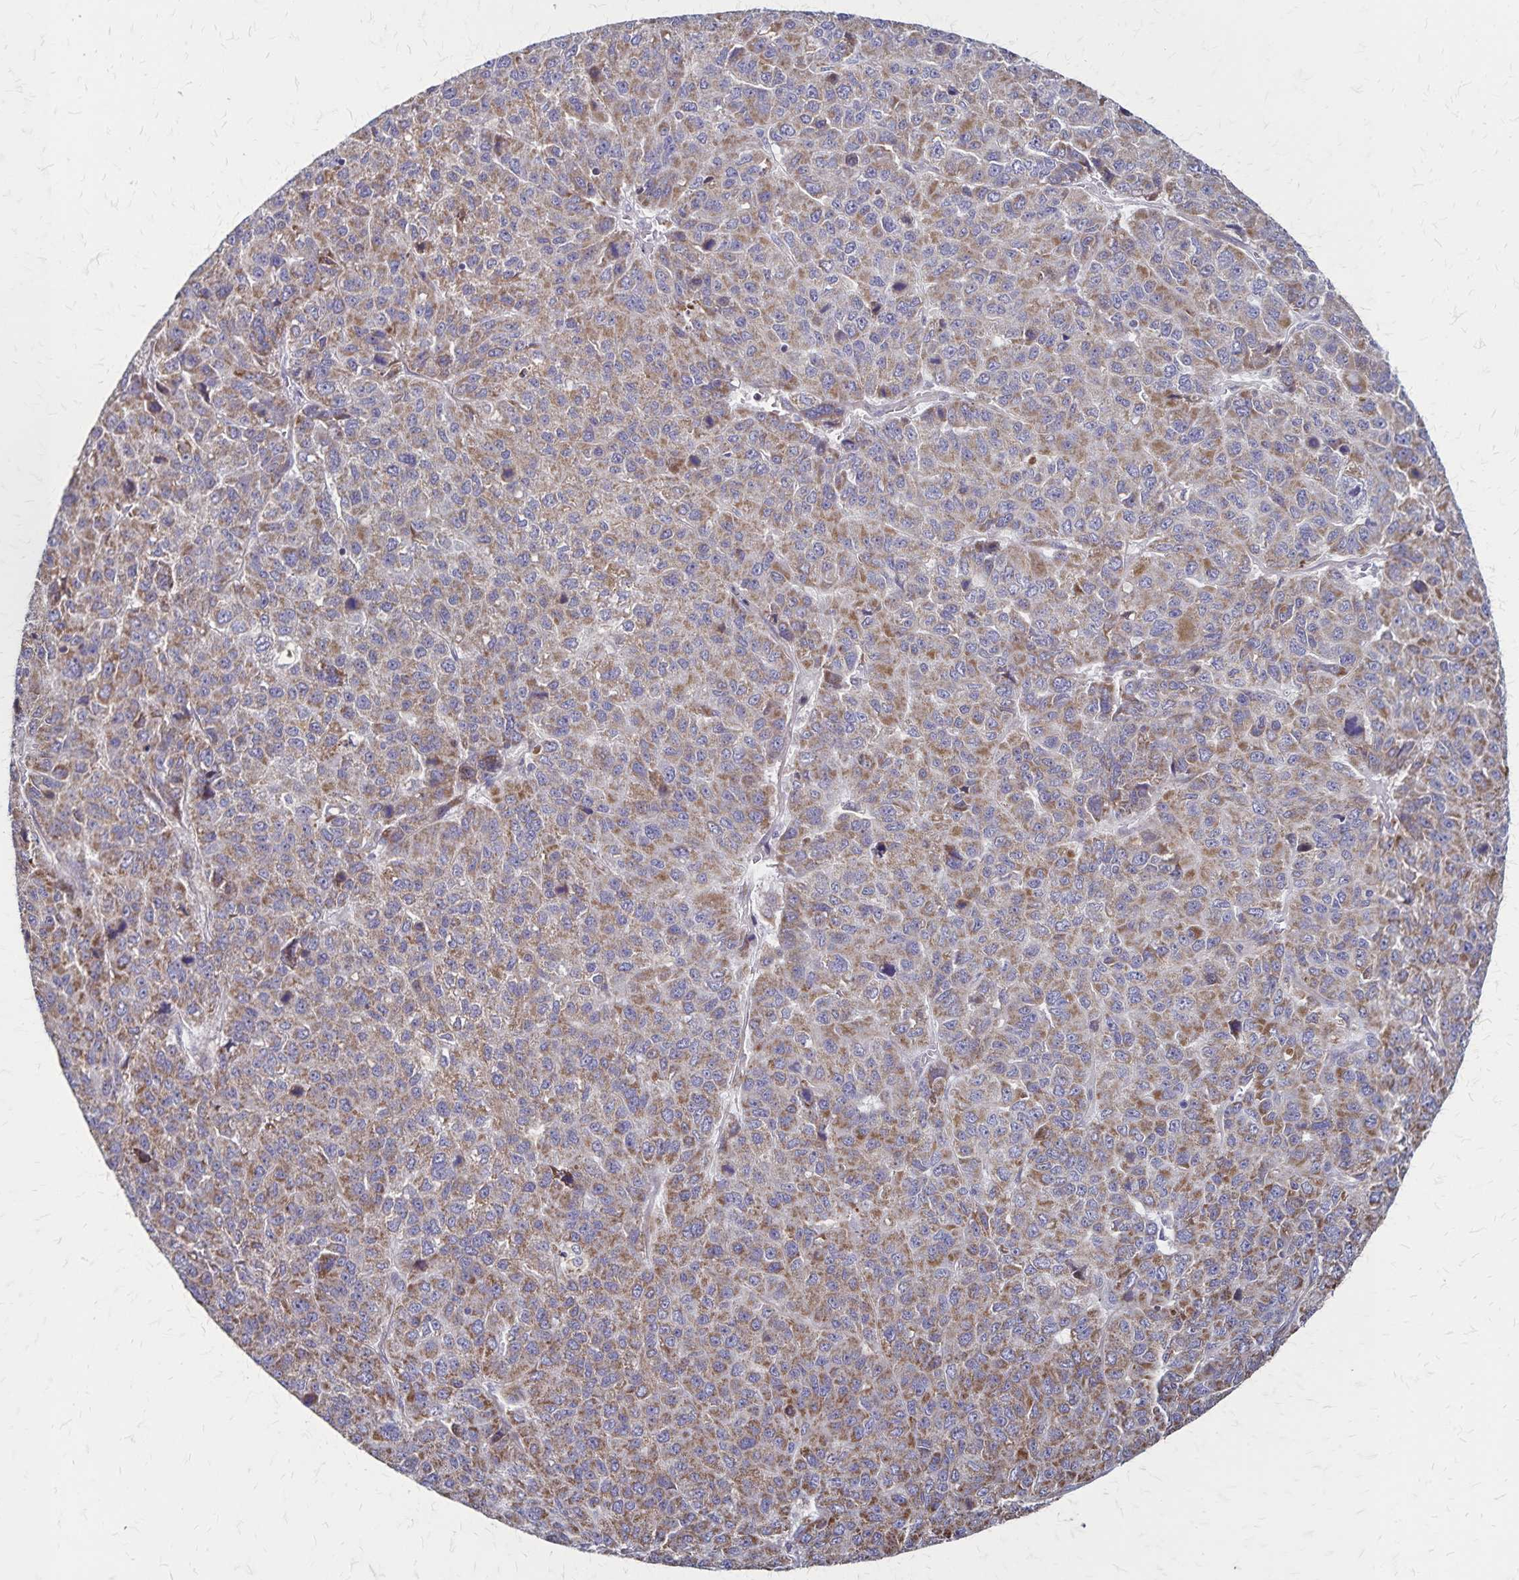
{"staining": {"intensity": "moderate", "quantity": ">75%", "location": "cytoplasmic/membranous"}, "tissue": "liver cancer", "cell_type": "Tumor cells", "image_type": "cancer", "snomed": [{"axis": "morphology", "description": "Carcinoma, Hepatocellular, NOS"}, {"axis": "topography", "description": "Liver"}], "caption": "Liver cancer (hepatocellular carcinoma) stained with DAB (3,3'-diaminobenzidine) immunohistochemistry reveals medium levels of moderate cytoplasmic/membranous positivity in approximately >75% of tumor cells. (IHC, brightfield microscopy, high magnification).", "gene": "NFS1", "patient": {"sex": "male", "age": 69}}